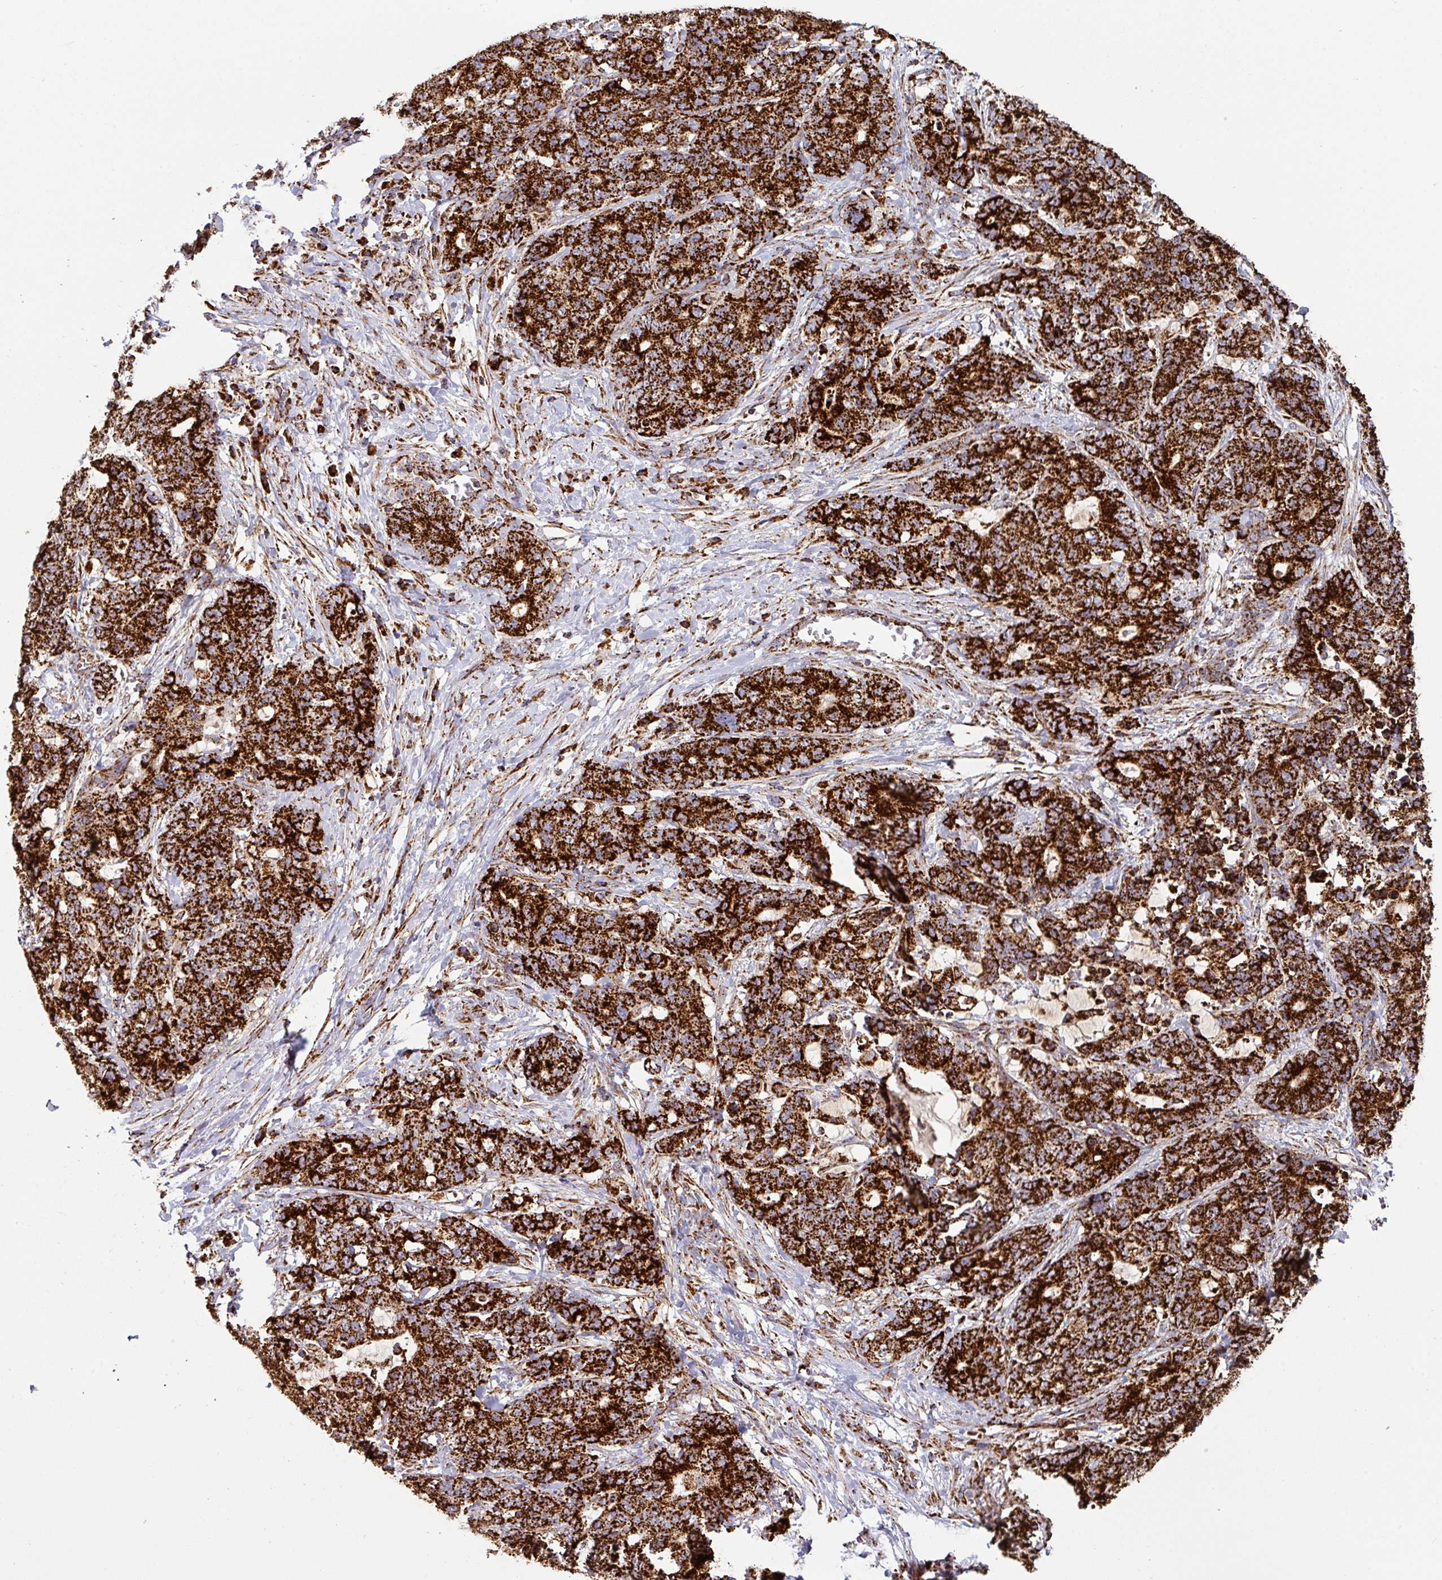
{"staining": {"intensity": "strong", "quantity": ">75%", "location": "cytoplasmic/membranous"}, "tissue": "stomach cancer", "cell_type": "Tumor cells", "image_type": "cancer", "snomed": [{"axis": "morphology", "description": "Normal tissue, NOS"}, {"axis": "morphology", "description": "Adenocarcinoma, NOS"}, {"axis": "topography", "description": "Stomach"}], "caption": "Brown immunohistochemical staining in stomach cancer (adenocarcinoma) reveals strong cytoplasmic/membranous positivity in about >75% of tumor cells.", "gene": "TRAP1", "patient": {"sex": "female", "age": 64}}